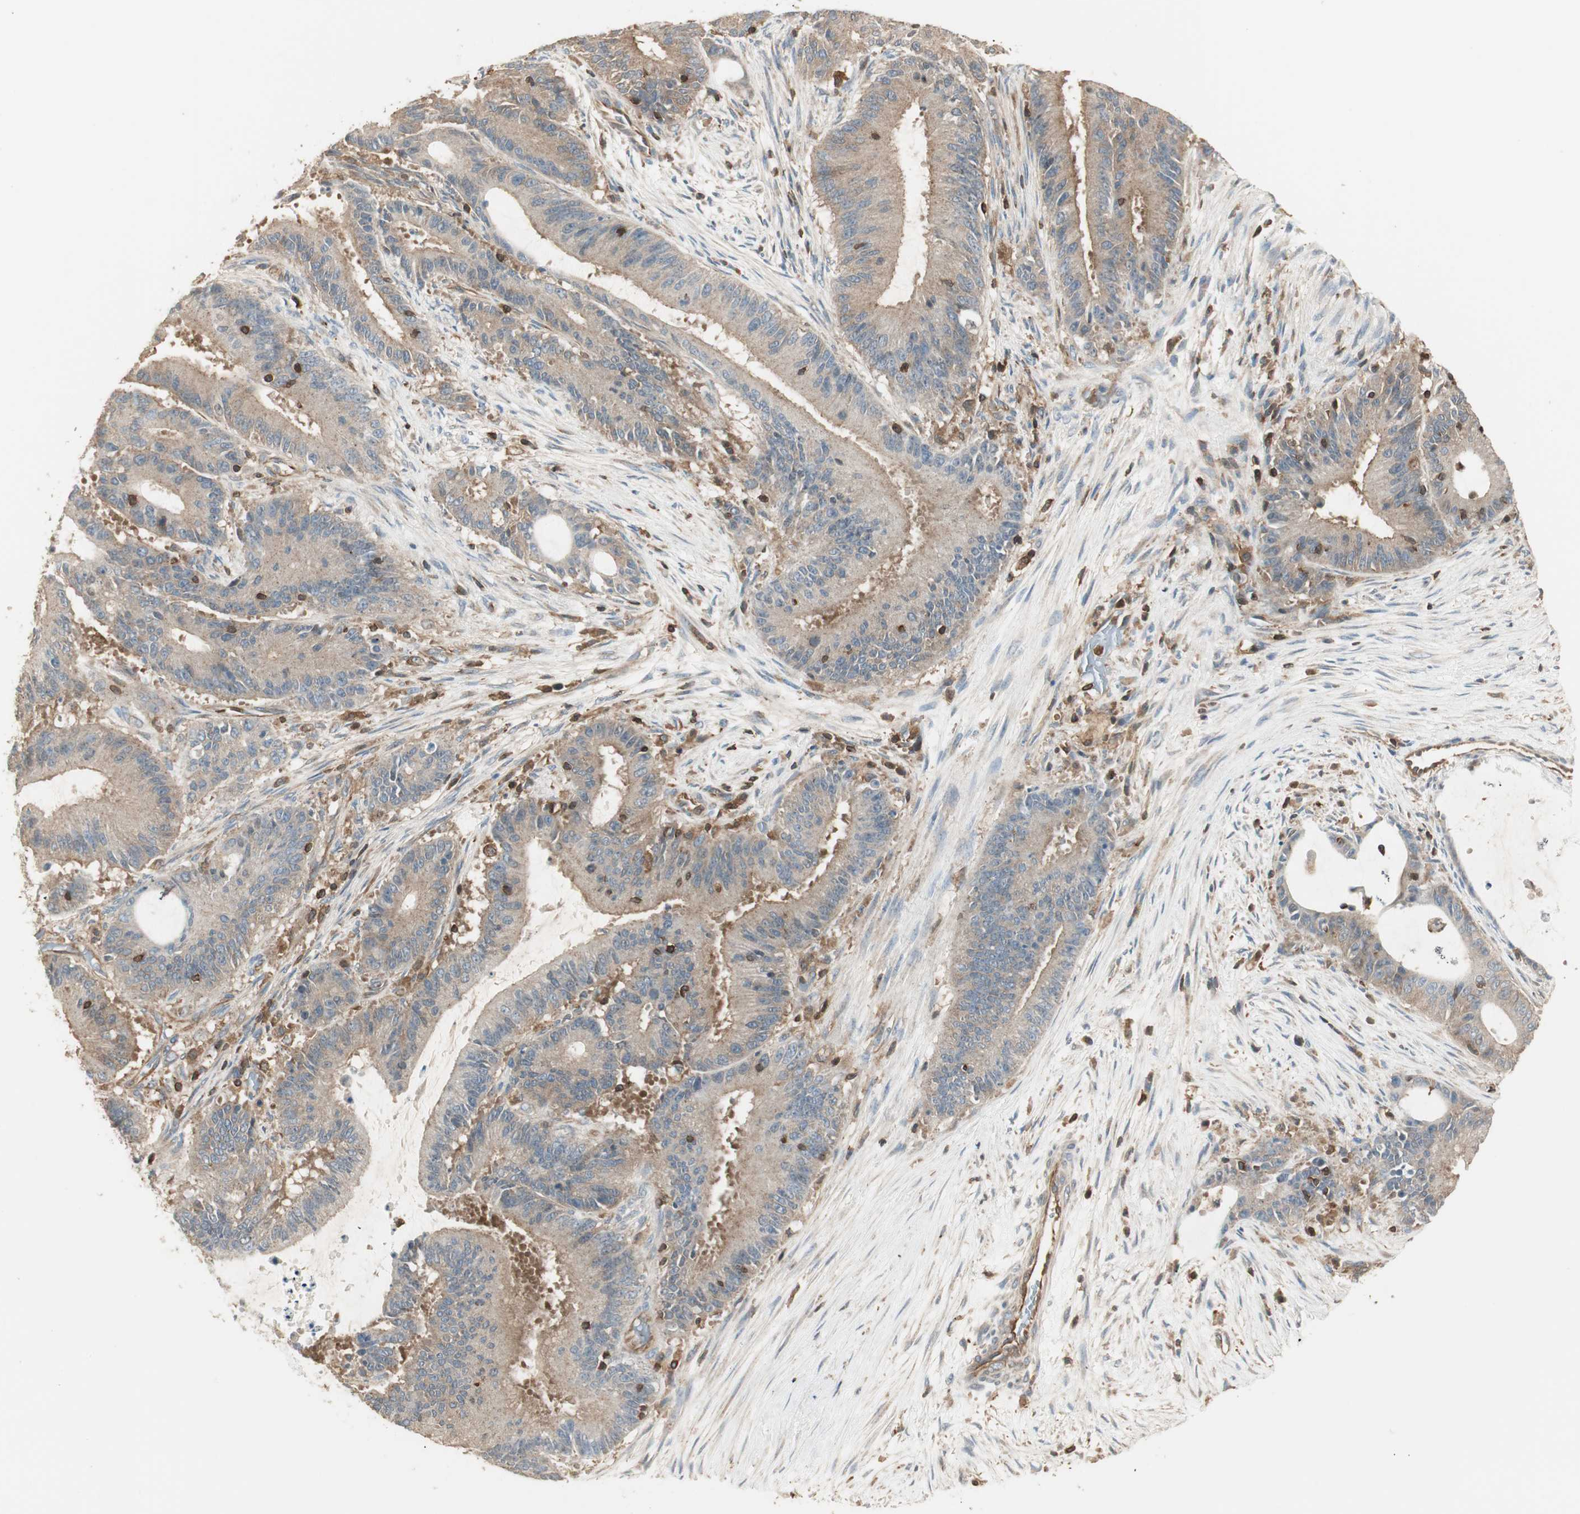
{"staining": {"intensity": "weak", "quantity": ">75%", "location": "cytoplasmic/membranous"}, "tissue": "liver cancer", "cell_type": "Tumor cells", "image_type": "cancer", "snomed": [{"axis": "morphology", "description": "Cholangiocarcinoma"}, {"axis": "topography", "description": "Liver"}], "caption": "Immunohistochemistry staining of liver cancer, which reveals low levels of weak cytoplasmic/membranous expression in approximately >75% of tumor cells indicating weak cytoplasmic/membranous protein expression. The staining was performed using DAB (brown) for protein detection and nuclei were counterstained in hematoxylin (blue).", "gene": "CRLF3", "patient": {"sex": "female", "age": 73}}